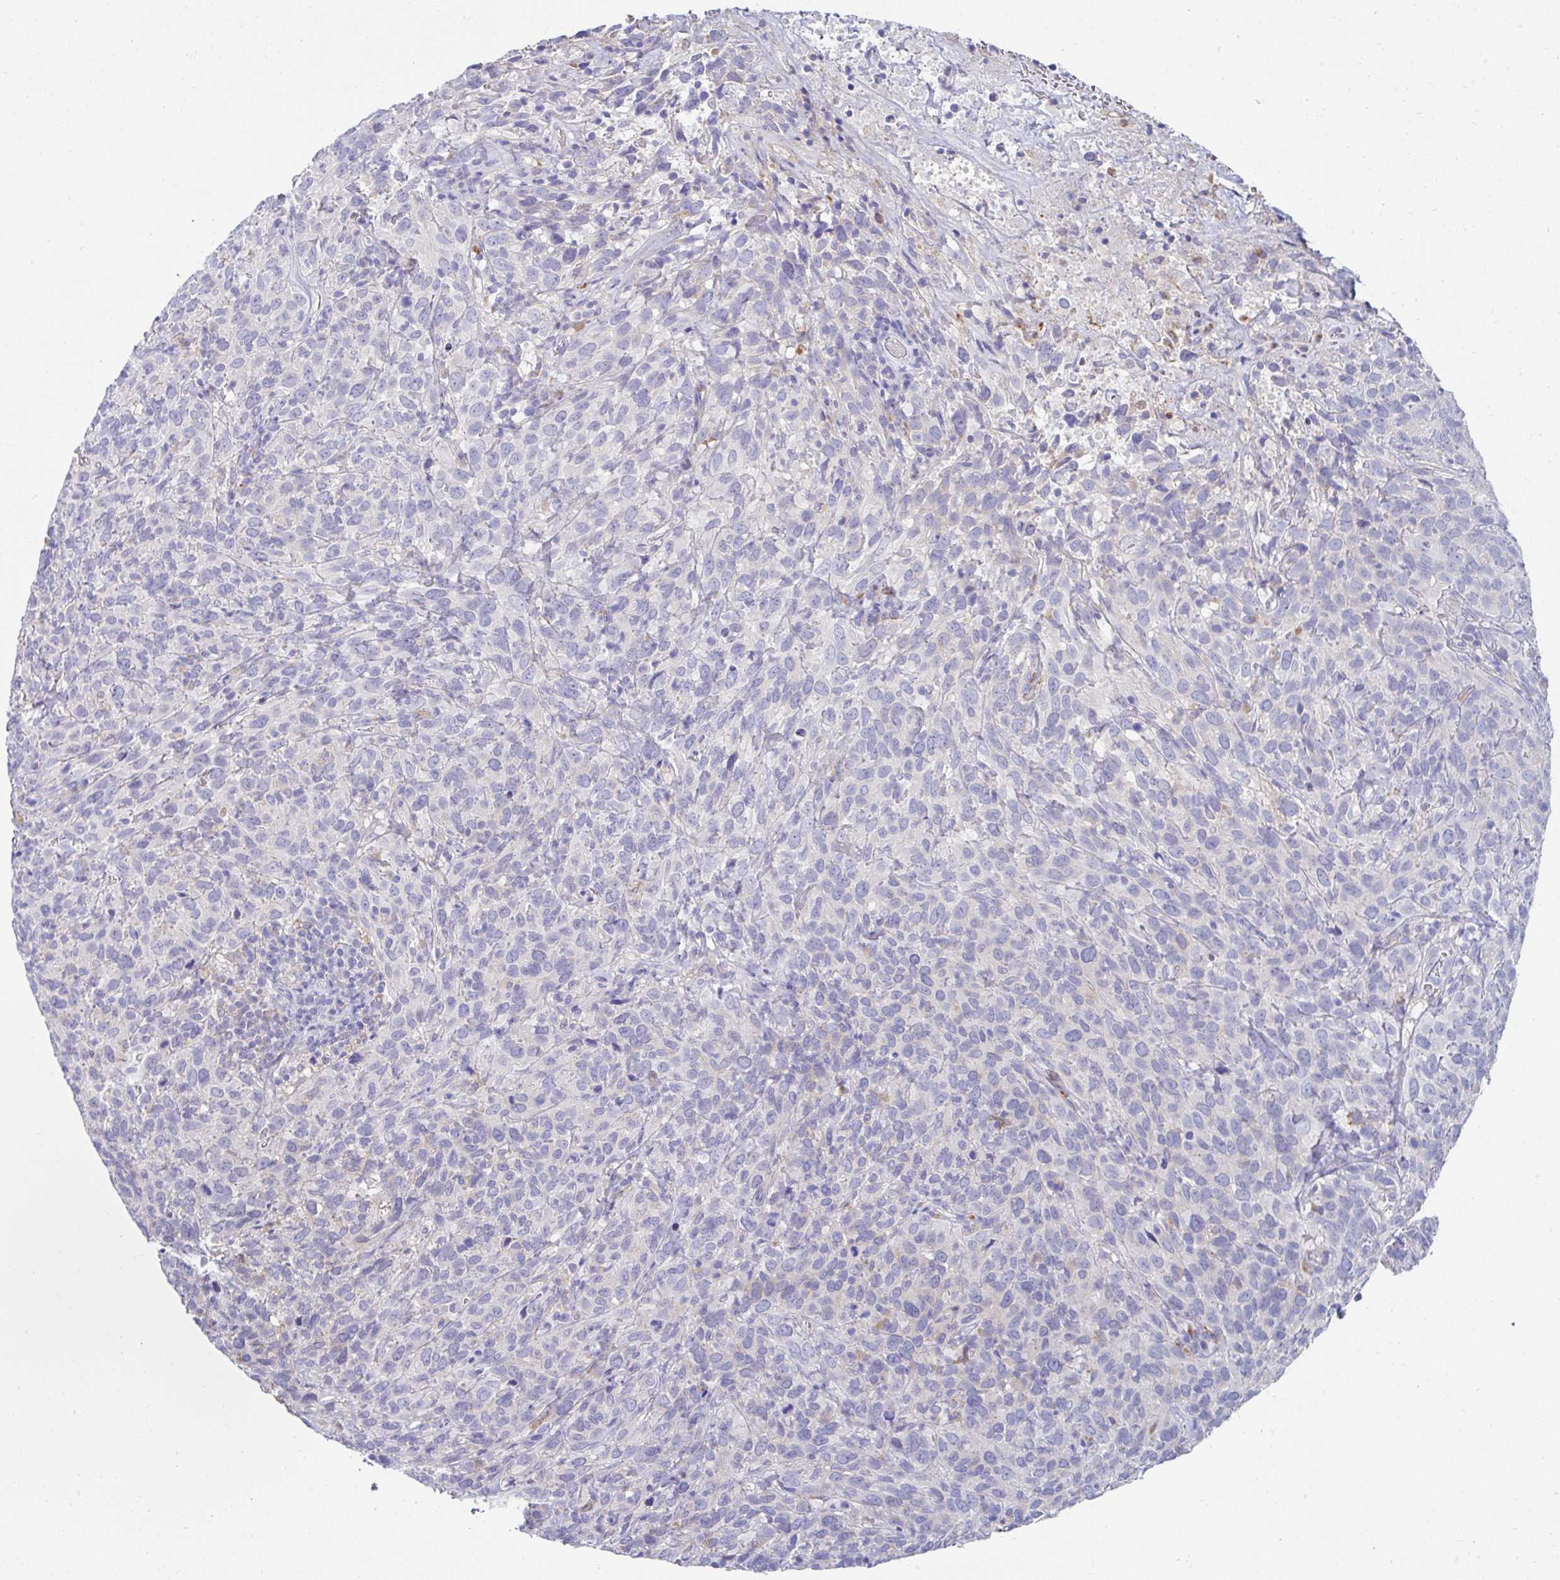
{"staining": {"intensity": "negative", "quantity": "none", "location": "none"}, "tissue": "cervical cancer", "cell_type": "Tumor cells", "image_type": "cancer", "snomed": [{"axis": "morphology", "description": "Squamous cell carcinoma, NOS"}, {"axis": "topography", "description": "Cervix"}], "caption": "Immunohistochemistry (IHC) image of squamous cell carcinoma (cervical) stained for a protein (brown), which shows no expression in tumor cells.", "gene": "ZNF33A", "patient": {"sex": "female", "age": 51}}